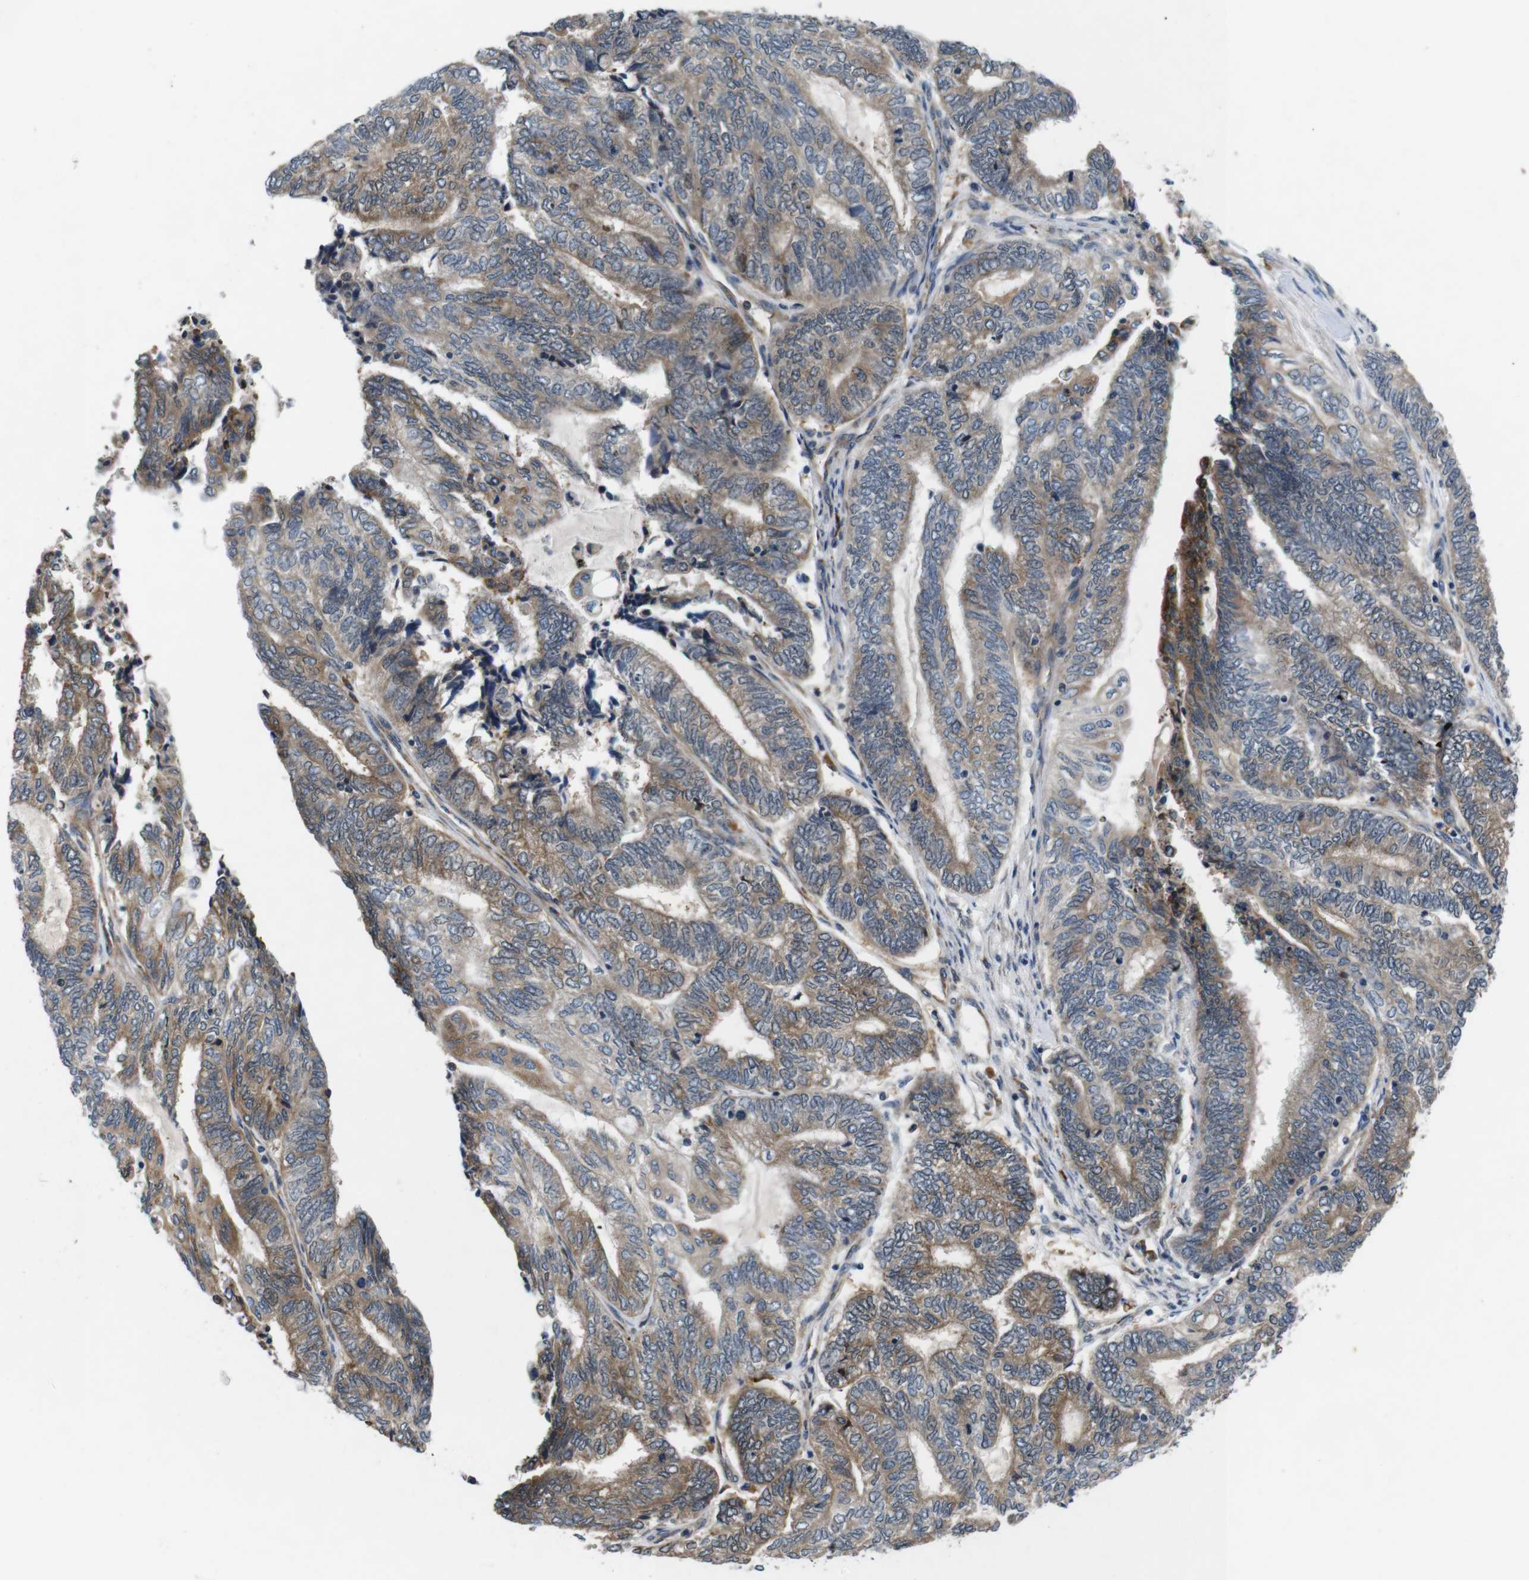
{"staining": {"intensity": "moderate", "quantity": ">75%", "location": "cytoplasmic/membranous"}, "tissue": "endometrial cancer", "cell_type": "Tumor cells", "image_type": "cancer", "snomed": [{"axis": "morphology", "description": "Adenocarcinoma, NOS"}, {"axis": "topography", "description": "Uterus"}, {"axis": "topography", "description": "Endometrium"}], "caption": "Immunohistochemistry of endometrial adenocarcinoma reveals medium levels of moderate cytoplasmic/membranous positivity in approximately >75% of tumor cells.", "gene": "JAK1", "patient": {"sex": "female", "age": 70}}